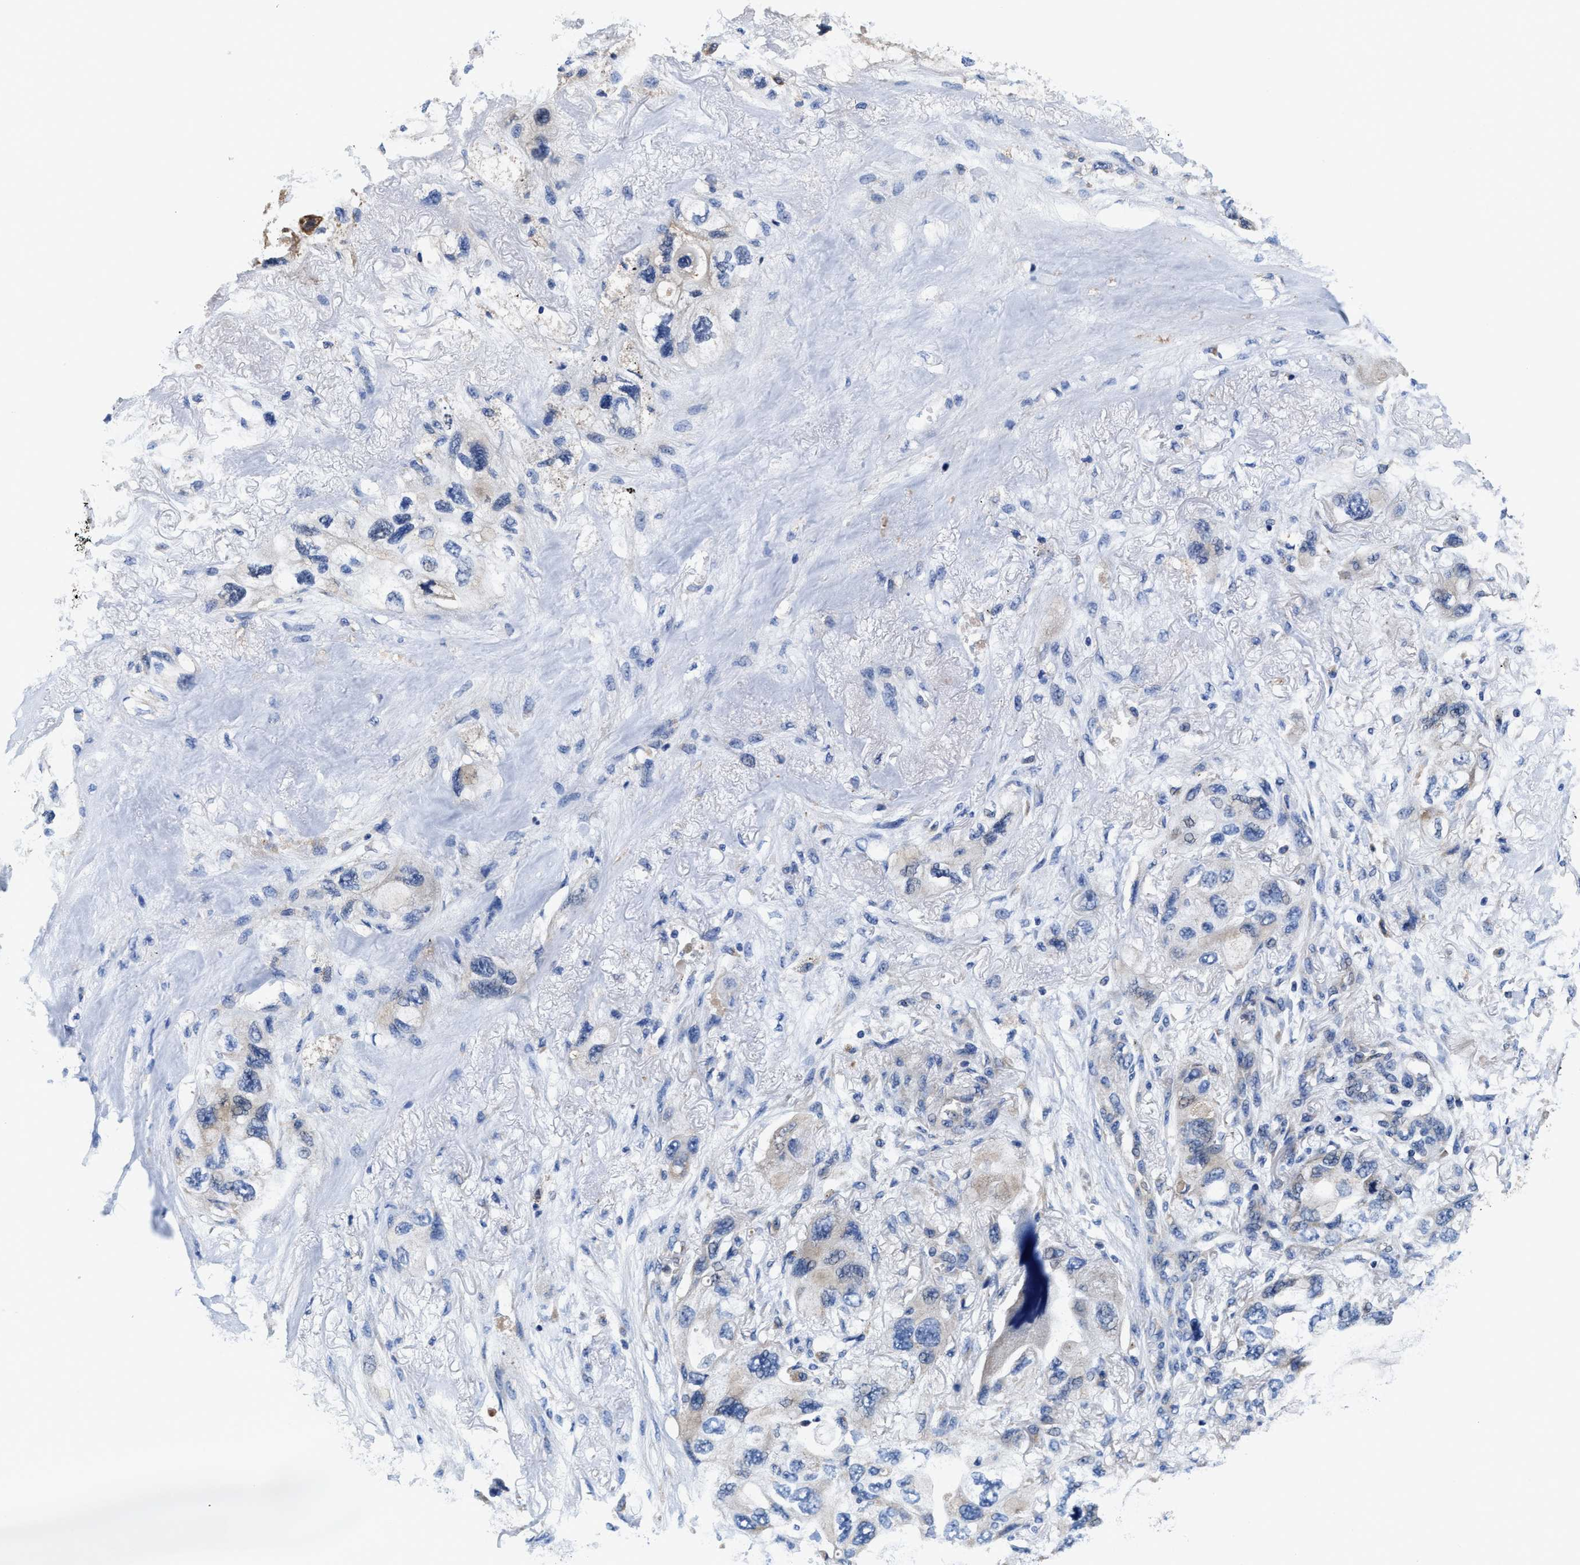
{"staining": {"intensity": "weak", "quantity": "<25%", "location": "cytoplasmic/membranous"}, "tissue": "lung cancer", "cell_type": "Tumor cells", "image_type": "cancer", "snomed": [{"axis": "morphology", "description": "Squamous cell carcinoma, NOS"}, {"axis": "topography", "description": "Lung"}], "caption": "IHC histopathology image of neoplastic tissue: human squamous cell carcinoma (lung) stained with DAB demonstrates no significant protein staining in tumor cells.", "gene": "TMEM30A", "patient": {"sex": "female", "age": 73}}